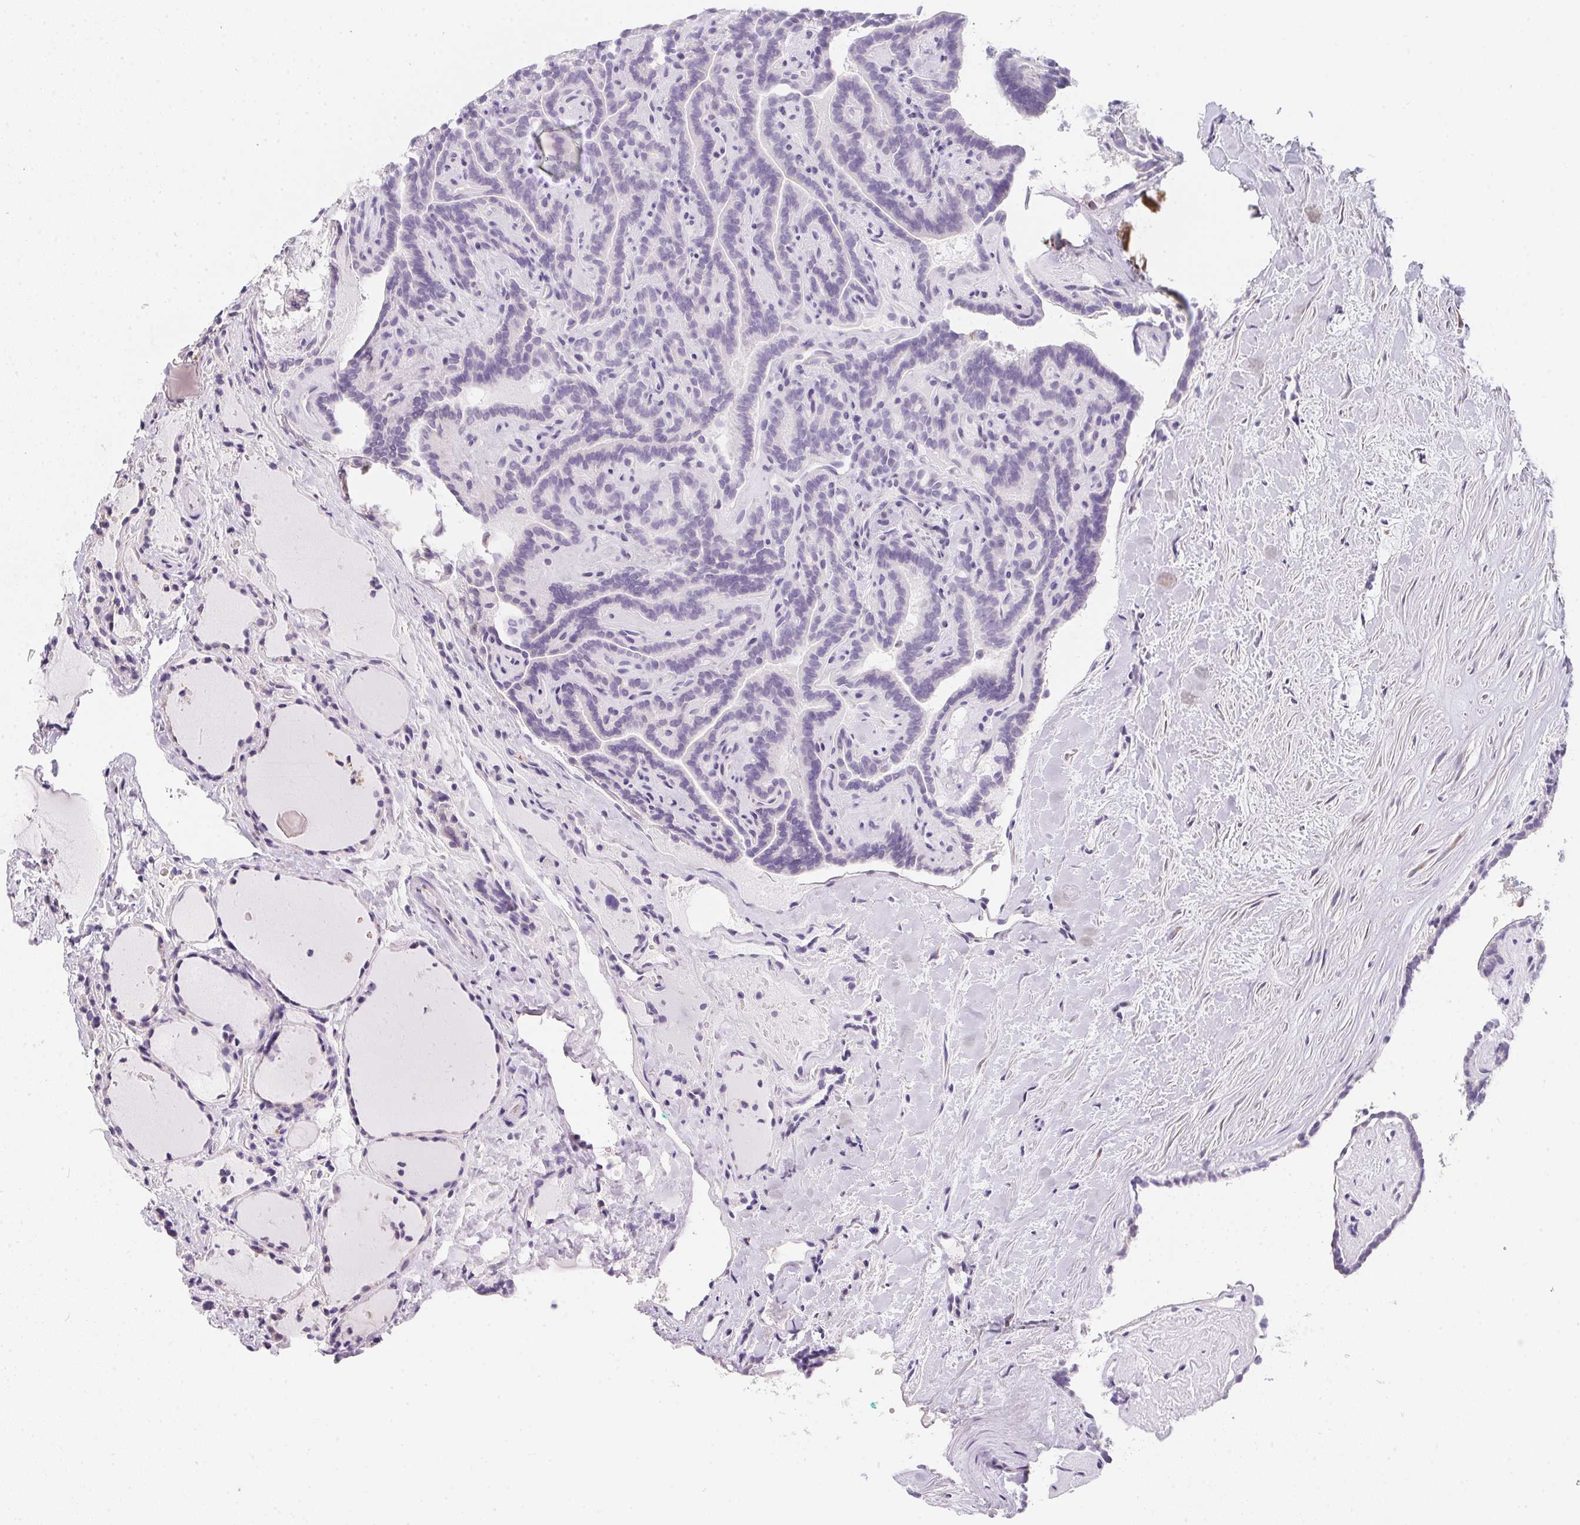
{"staining": {"intensity": "negative", "quantity": "none", "location": "none"}, "tissue": "thyroid cancer", "cell_type": "Tumor cells", "image_type": "cancer", "snomed": [{"axis": "morphology", "description": "Papillary adenocarcinoma, NOS"}, {"axis": "topography", "description": "Thyroid gland"}], "caption": "A histopathology image of human papillary adenocarcinoma (thyroid) is negative for staining in tumor cells.", "gene": "MAP1A", "patient": {"sex": "female", "age": 21}}